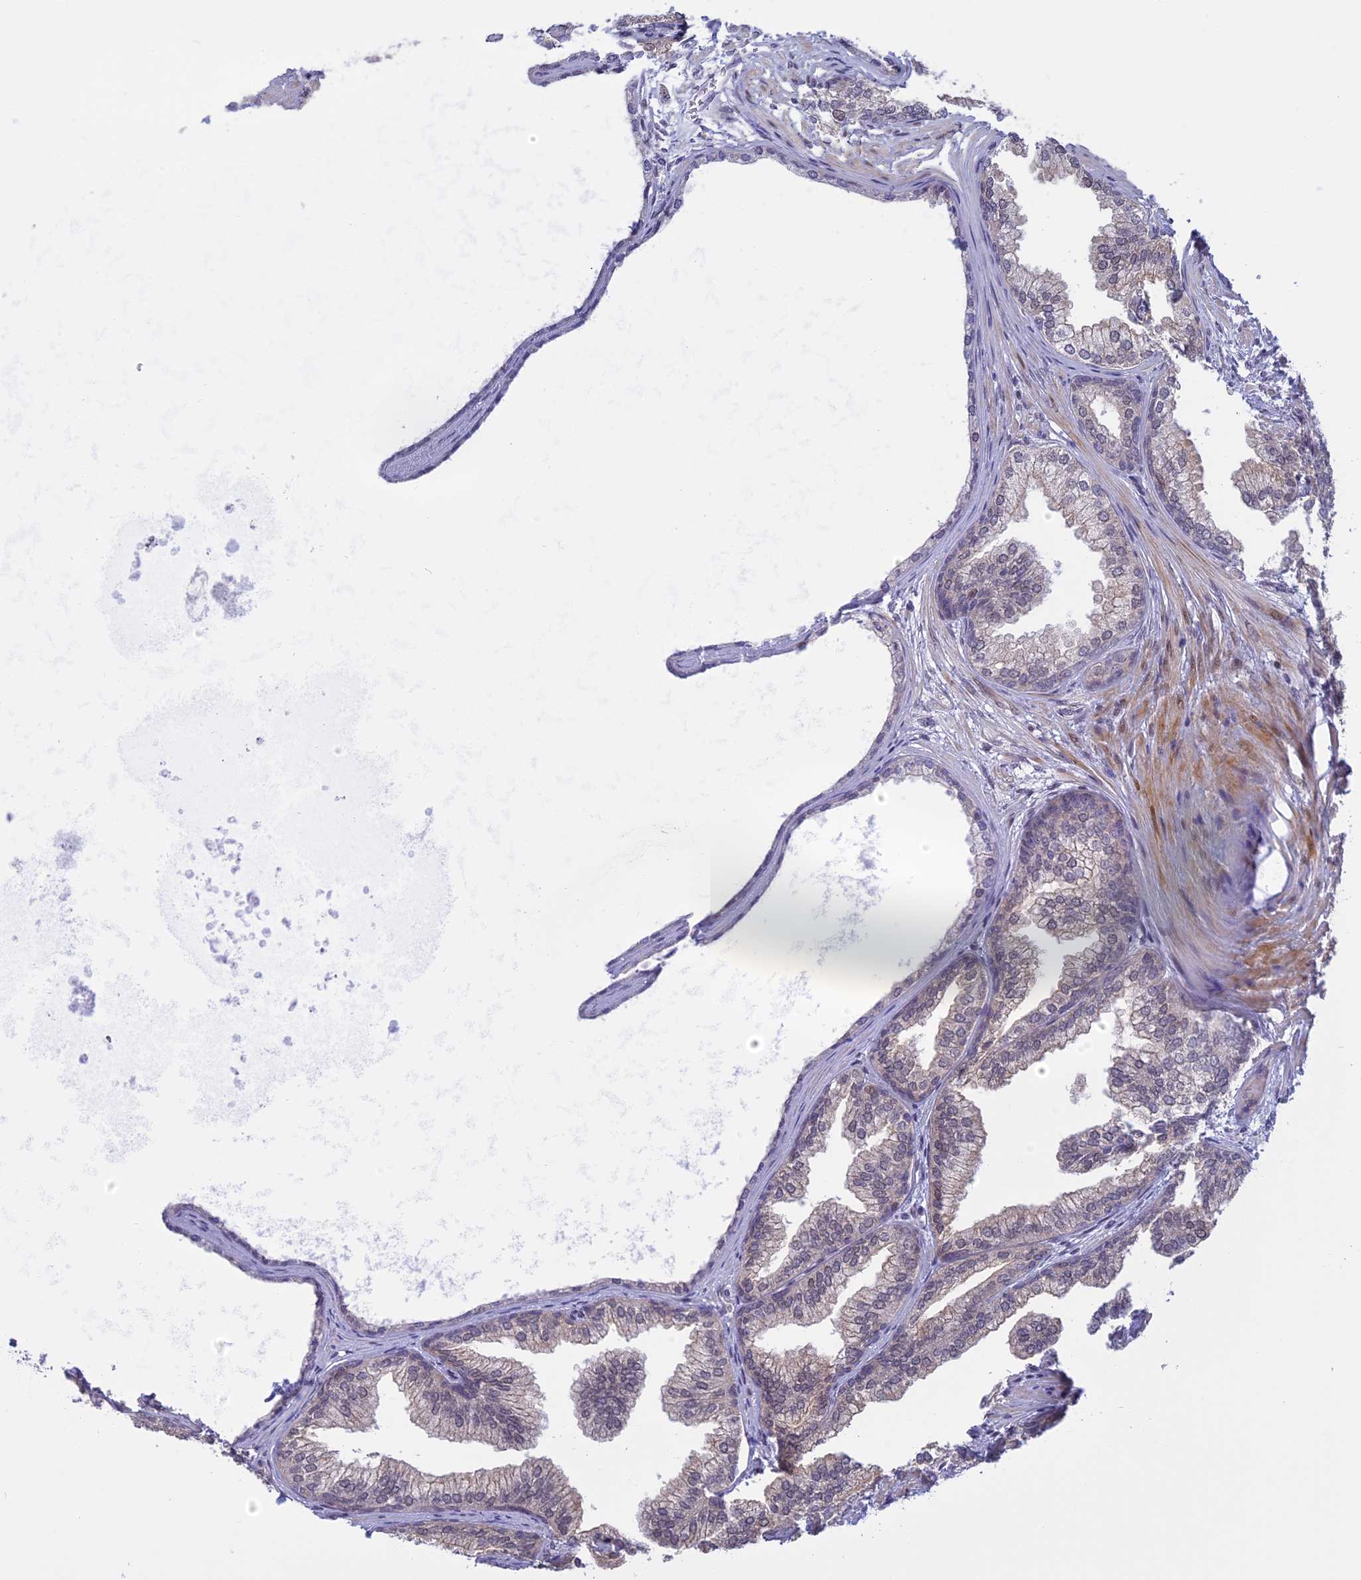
{"staining": {"intensity": "moderate", "quantity": "25%-75%", "location": "cytoplasmic/membranous"}, "tissue": "prostate", "cell_type": "Glandular cells", "image_type": "normal", "snomed": [{"axis": "morphology", "description": "Normal tissue, NOS"}, {"axis": "topography", "description": "Prostate"}], "caption": "Moderate cytoplasmic/membranous staining for a protein is seen in approximately 25%-75% of glandular cells of normal prostate using IHC.", "gene": "CORO2A", "patient": {"sex": "male", "age": 76}}